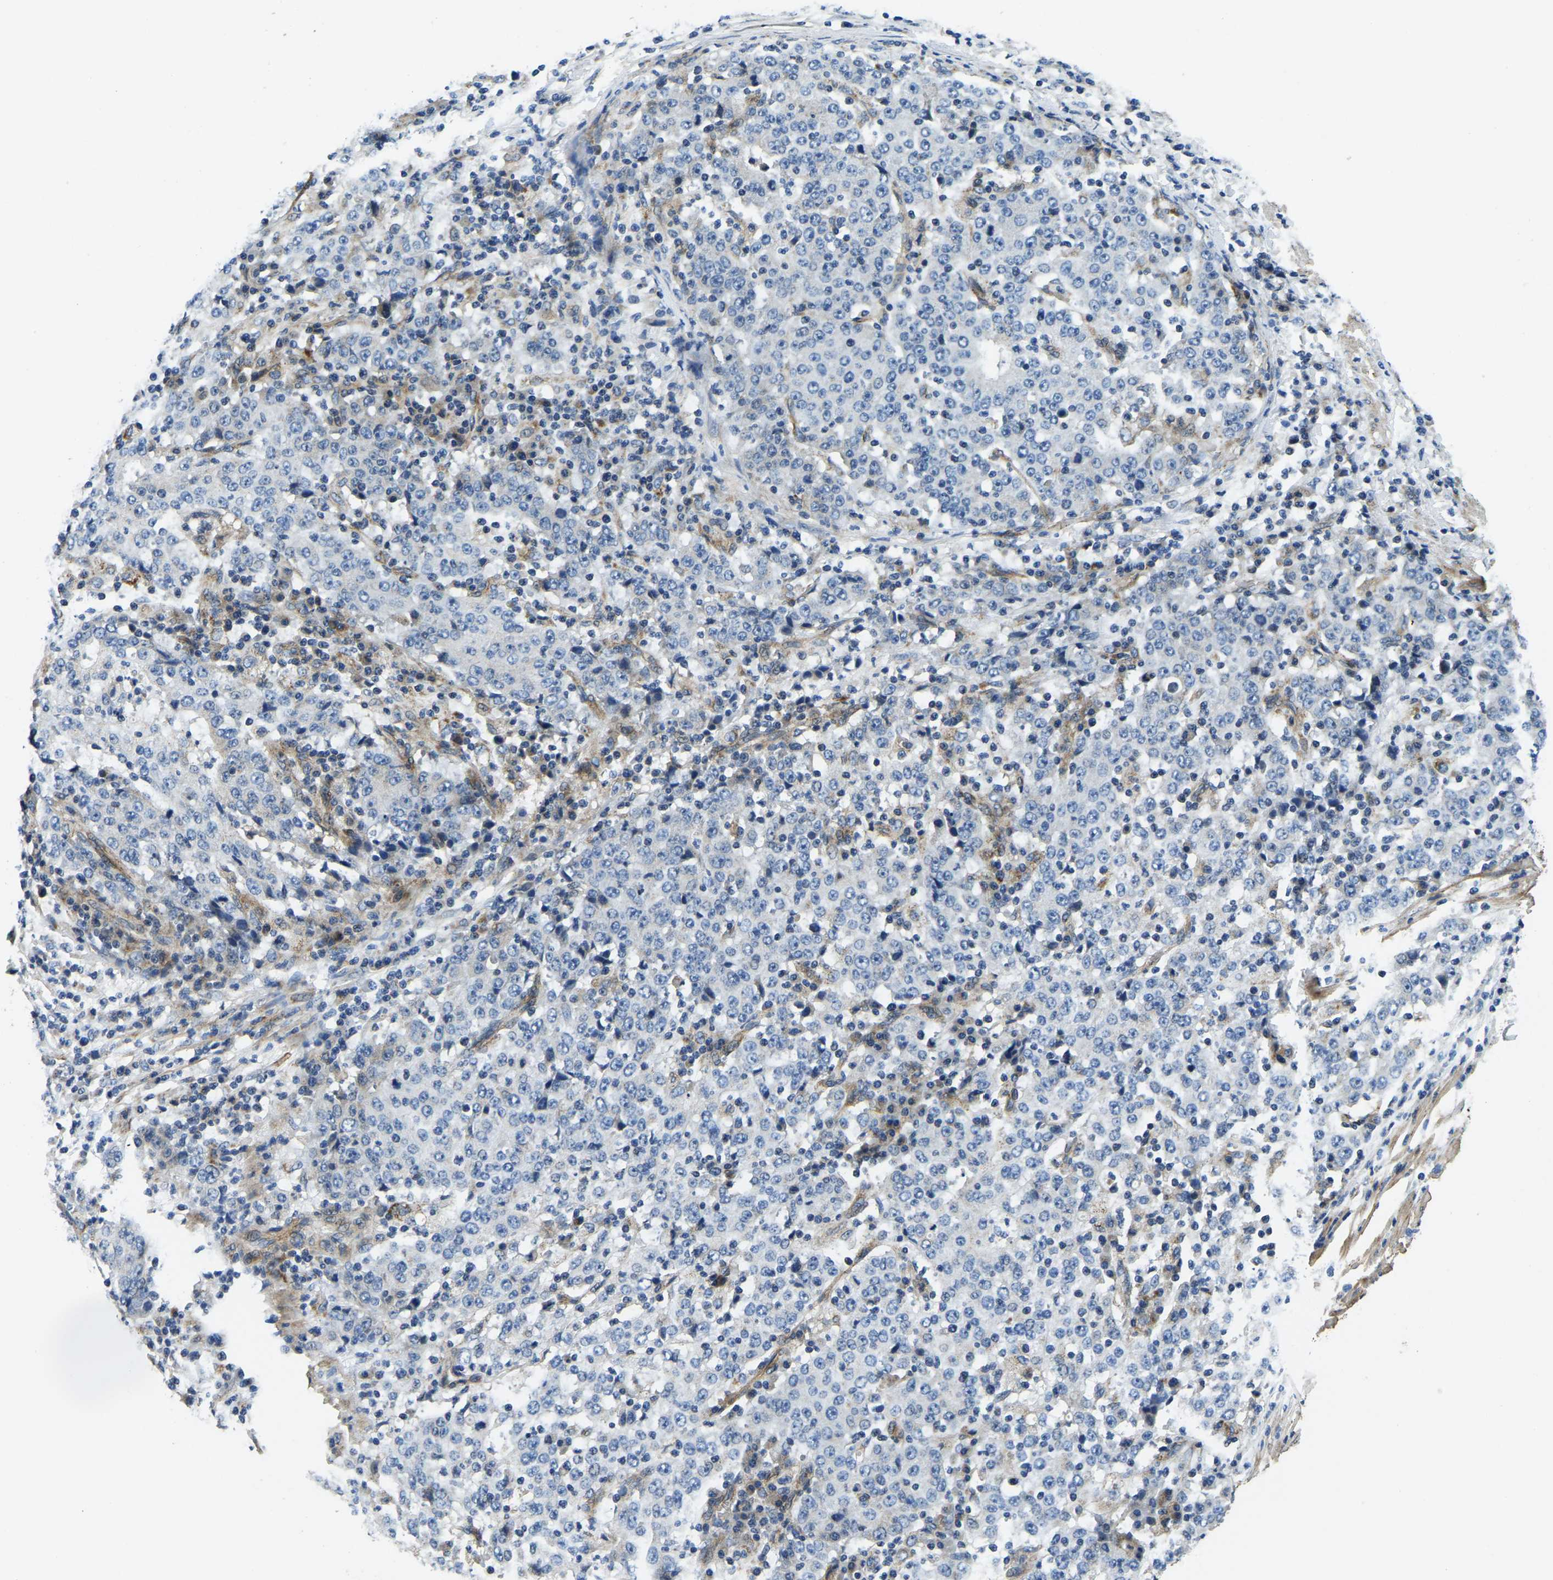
{"staining": {"intensity": "negative", "quantity": "none", "location": "none"}, "tissue": "stomach cancer", "cell_type": "Tumor cells", "image_type": "cancer", "snomed": [{"axis": "morphology", "description": "Adenocarcinoma, NOS"}, {"axis": "topography", "description": "Stomach"}], "caption": "High magnification brightfield microscopy of stomach adenocarcinoma stained with DAB (brown) and counterstained with hematoxylin (blue): tumor cells show no significant positivity.", "gene": "RNF39", "patient": {"sex": "male", "age": 59}}